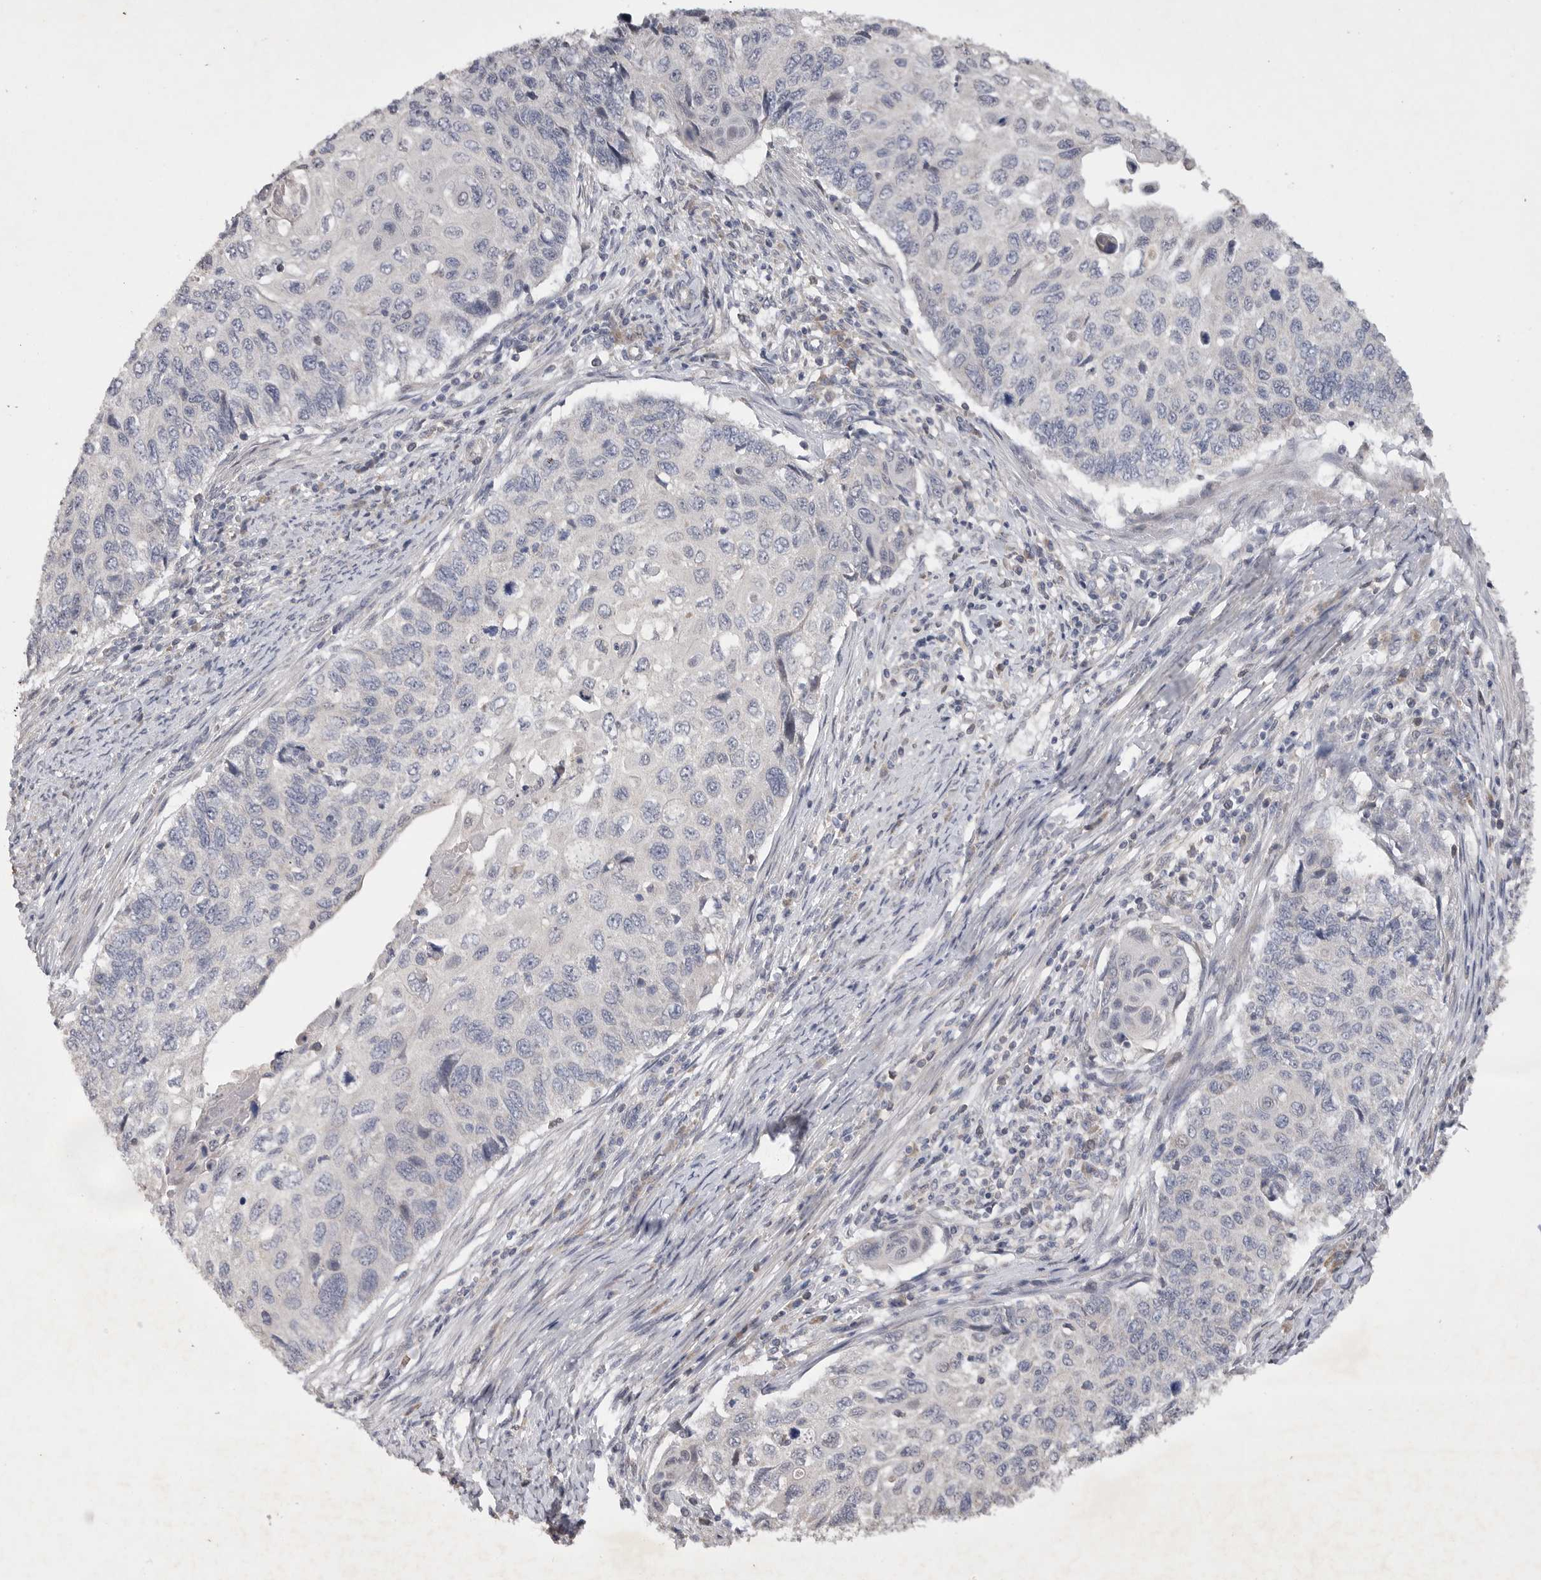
{"staining": {"intensity": "negative", "quantity": "none", "location": "none"}, "tissue": "cervical cancer", "cell_type": "Tumor cells", "image_type": "cancer", "snomed": [{"axis": "morphology", "description": "Squamous cell carcinoma, NOS"}, {"axis": "topography", "description": "Cervix"}], "caption": "This is an immunohistochemistry (IHC) image of cervical squamous cell carcinoma. There is no positivity in tumor cells.", "gene": "EDEM3", "patient": {"sex": "female", "age": 70}}